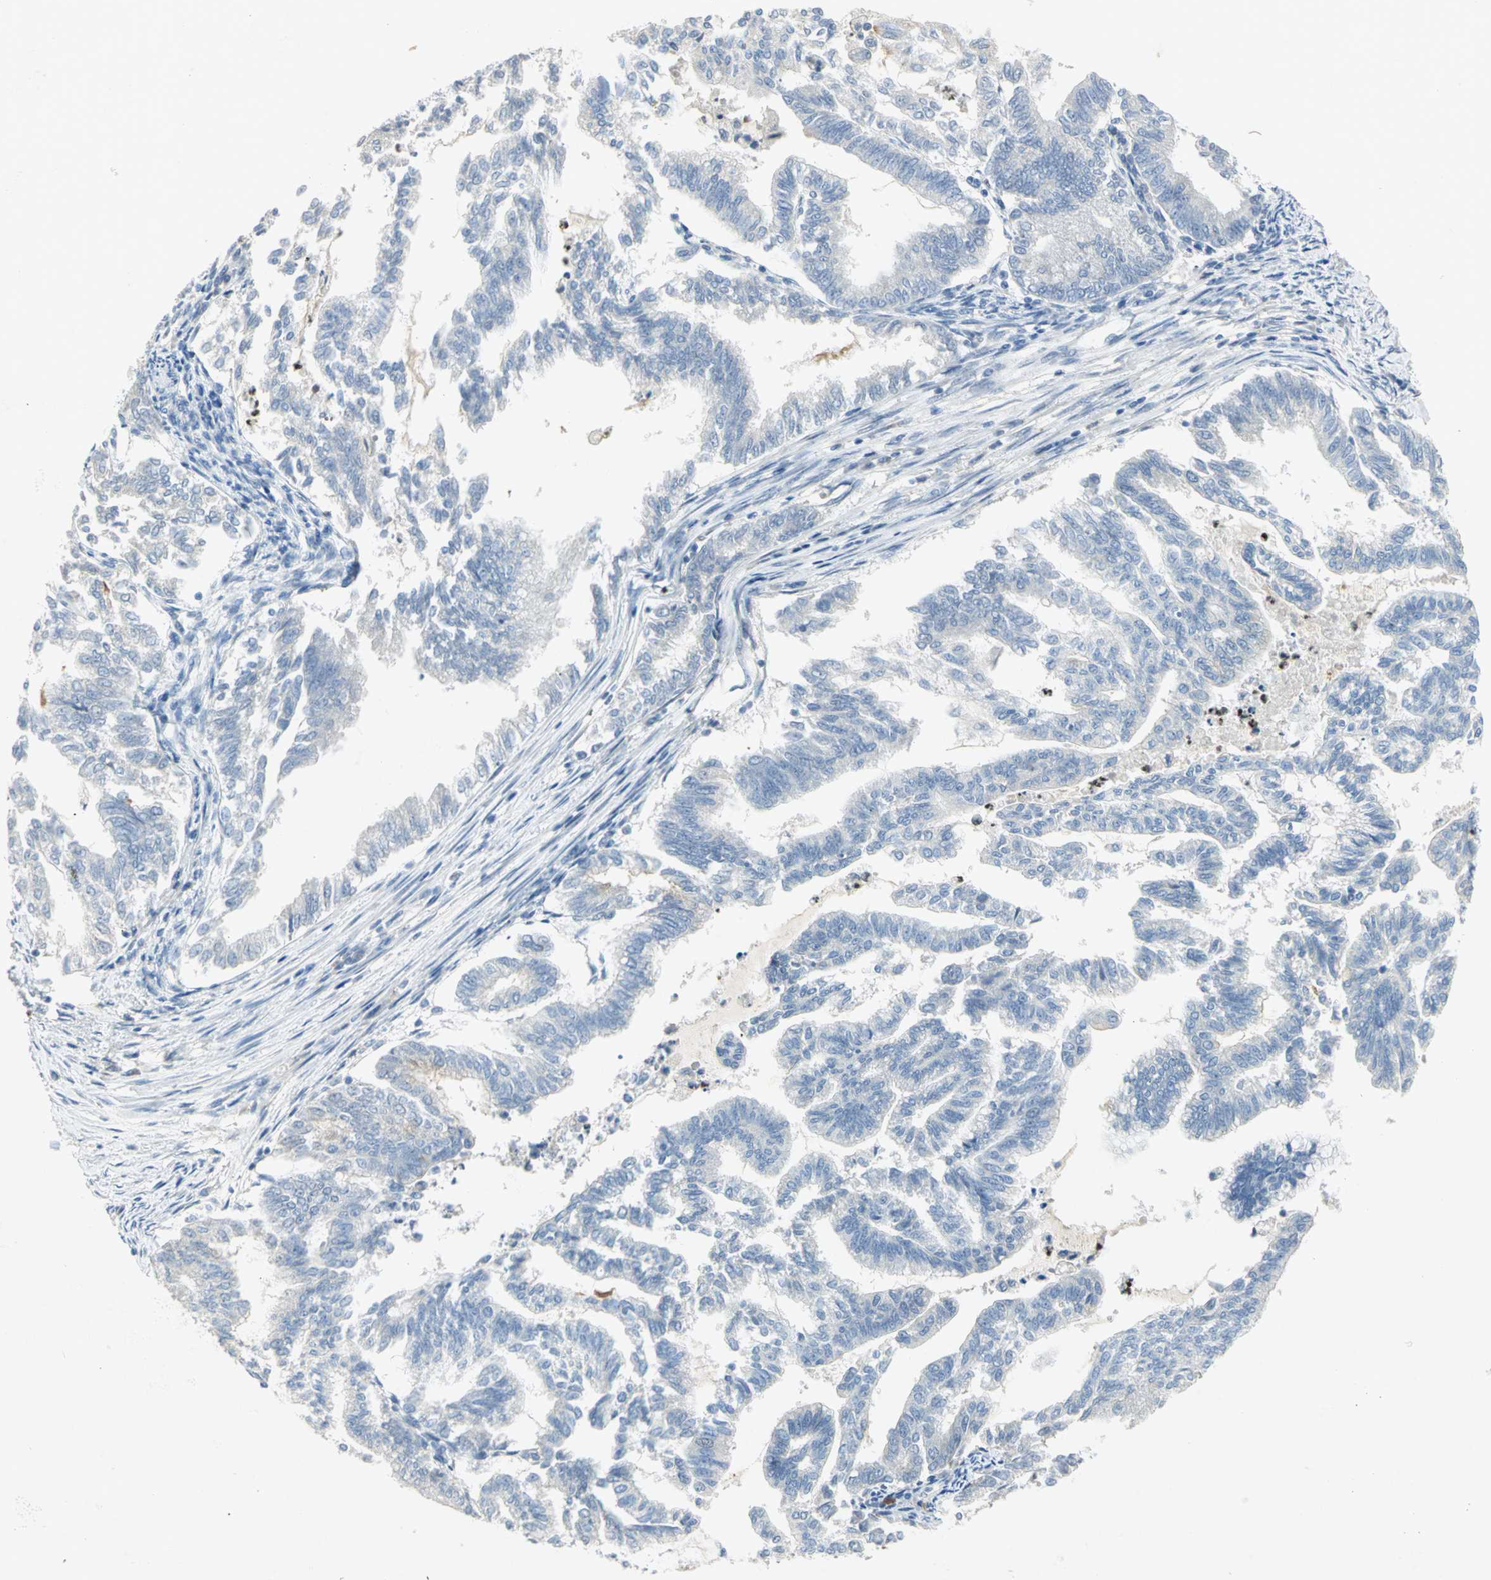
{"staining": {"intensity": "negative", "quantity": "none", "location": "none"}, "tissue": "endometrial cancer", "cell_type": "Tumor cells", "image_type": "cancer", "snomed": [{"axis": "morphology", "description": "Adenocarcinoma, NOS"}, {"axis": "topography", "description": "Endometrium"}], "caption": "Tumor cells are negative for brown protein staining in adenocarcinoma (endometrial). Nuclei are stained in blue.", "gene": "BCL6", "patient": {"sex": "female", "age": 79}}